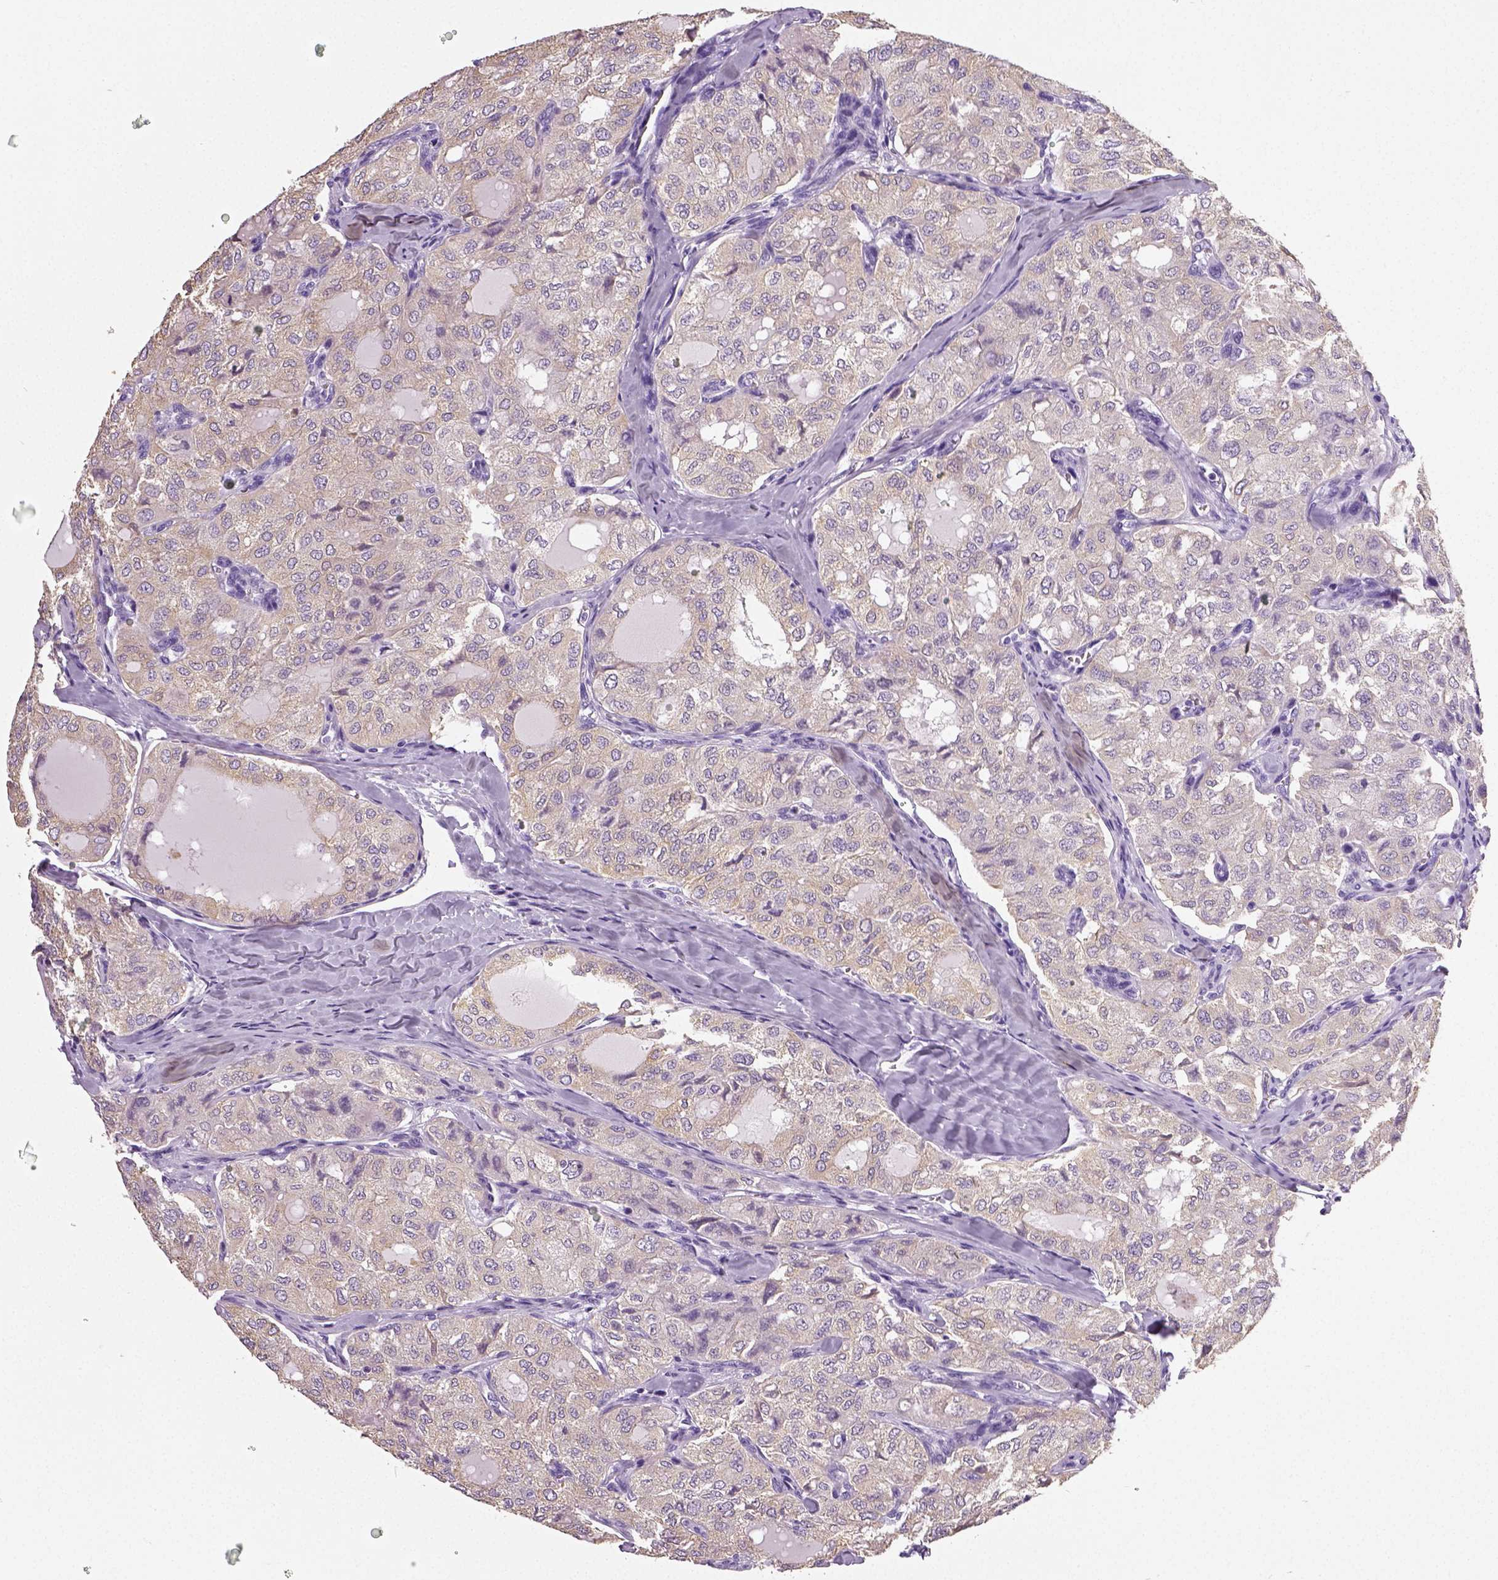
{"staining": {"intensity": "negative", "quantity": "none", "location": "none"}, "tissue": "thyroid cancer", "cell_type": "Tumor cells", "image_type": "cancer", "snomed": [{"axis": "morphology", "description": "Follicular adenoma carcinoma, NOS"}, {"axis": "topography", "description": "Thyroid gland"}], "caption": "Thyroid cancer stained for a protein using IHC reveals no positivity tumor cells.", "gene": "NECAB2", "patient": {"sex": "male", "age": 75}}